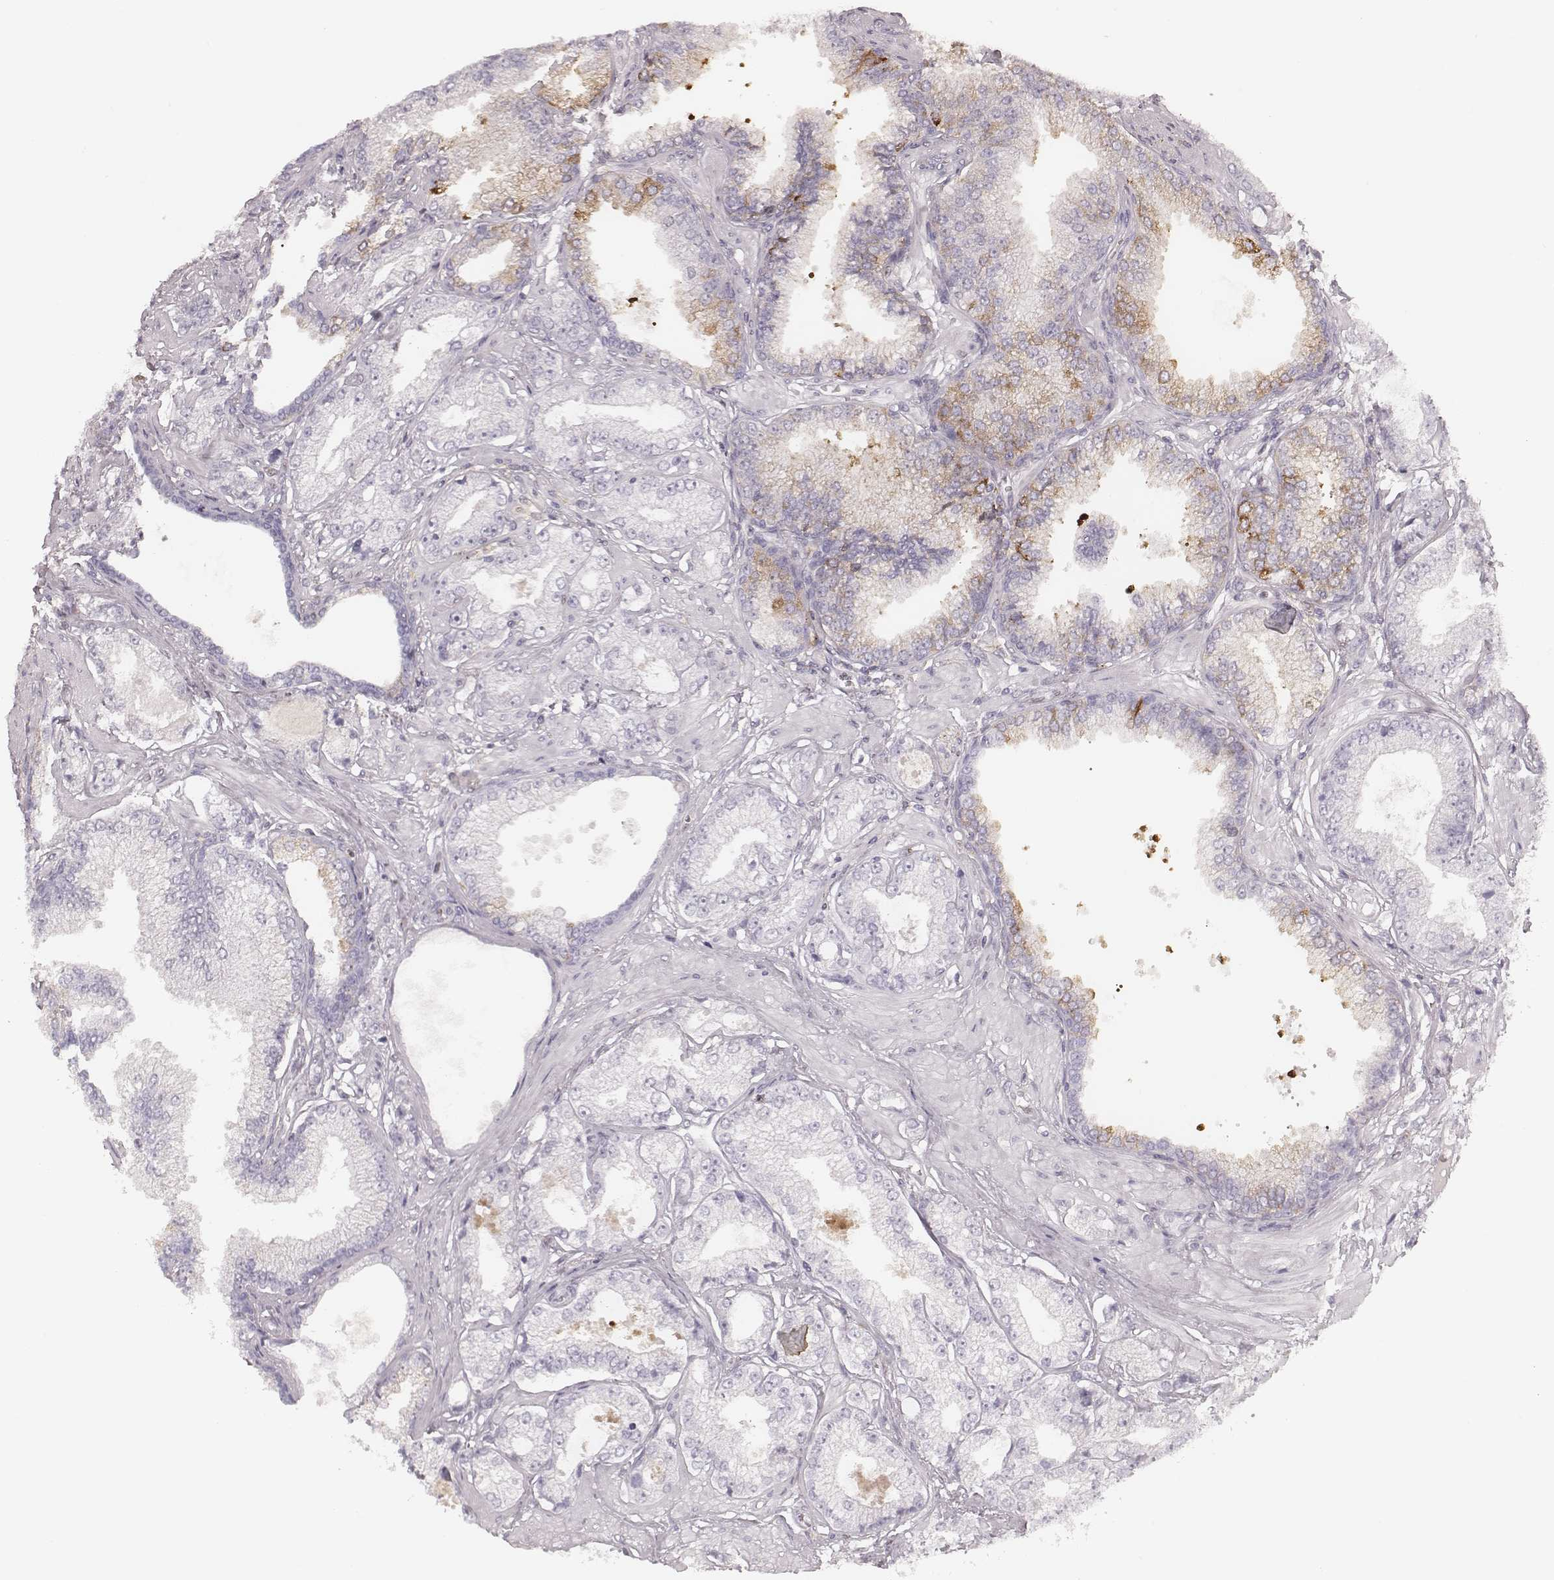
{"staining": {"intensity": "negative", "quantity": "none", "location": "none"}, "tissue": "prostate cancer", "cell_type": "Tumor cells", "image_type": "cancer", "snomed": [{"axis": "morphology", "description": "Adenocarcinoma, NOS"}, {"axis": "topography", "description": "Prostate"}], "caption": "Immunohistochemistry of human prostate cancer (adenocarcinoma) reveals no staining in tumor cells. (Brightfield microscopy of DAB immunohistochemistry at high magnification).", "gene": "MSX1", "patient": {"sex": "male", "age": 64}}